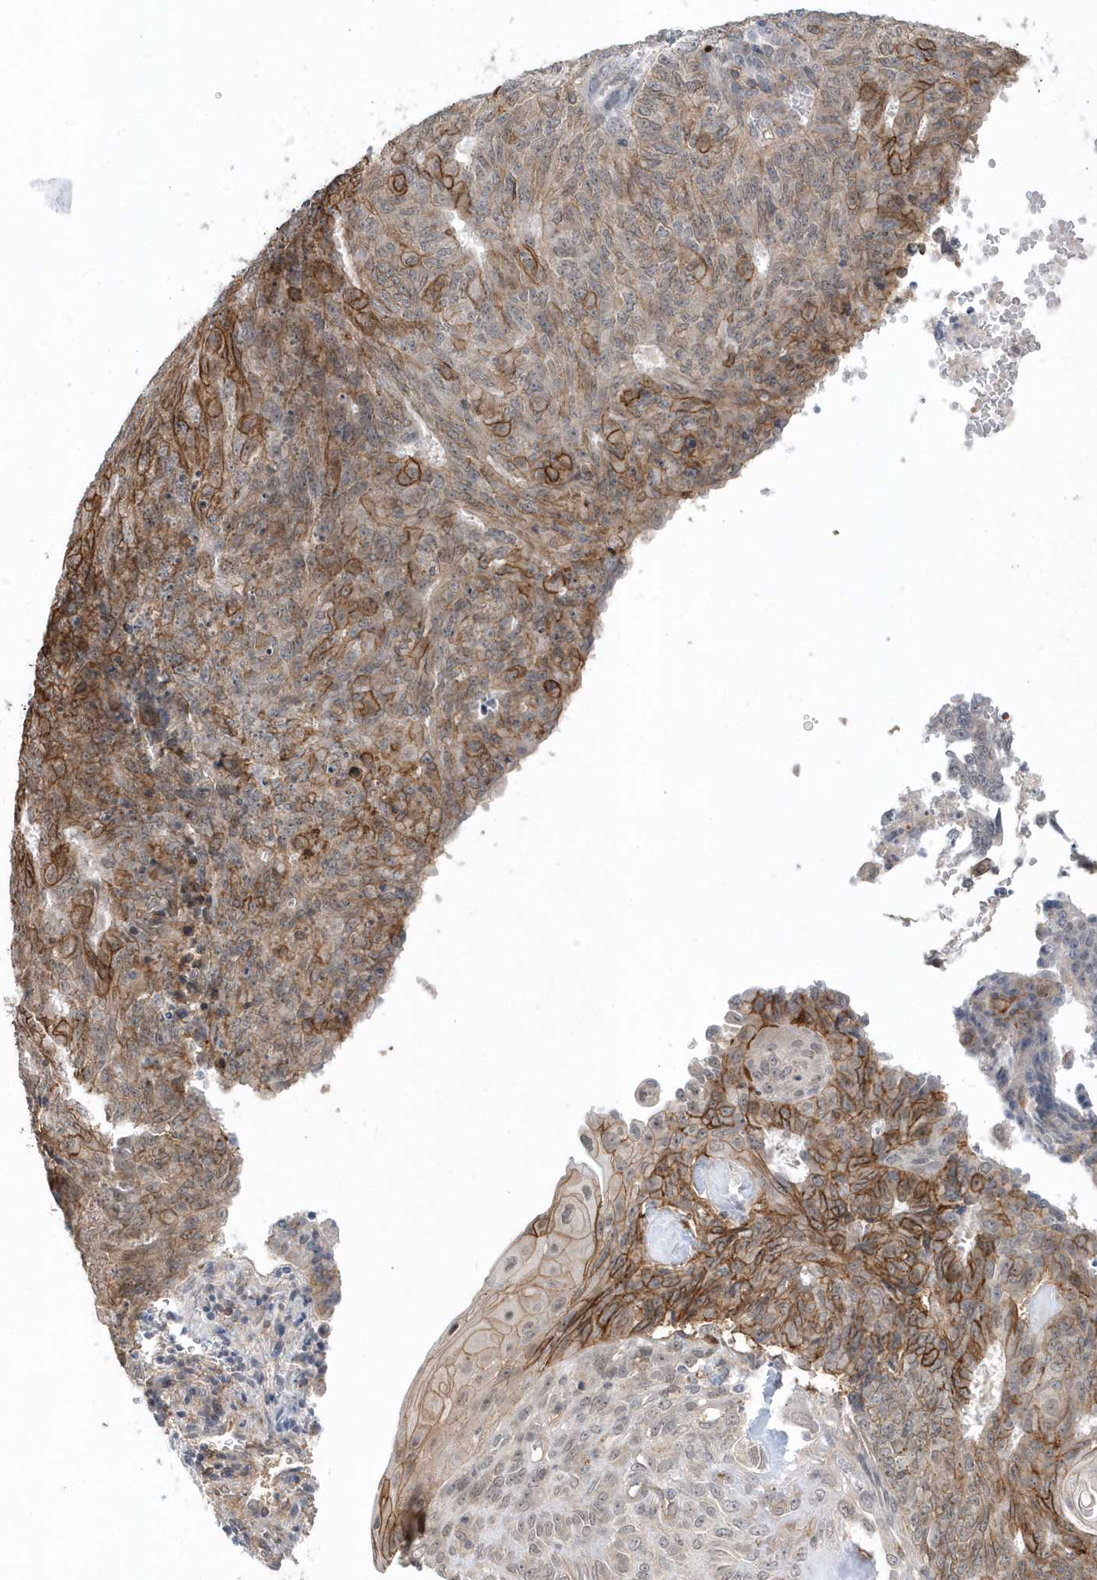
{"staining": {"intensity": "moderate", "quantity": "25%-75%", "location": "cytoplasmic/membranous"}, "tissue": "endometrial cancer", "cell_type": "Tumor cells", "image_type": "cancer", "snomed": [{"axis": "morphology", "description": "Adenocarcinoma, NOS"}, {"axis": "topography", "description": "Endometrium"}], "caption": "Immunohistochemical staining of endometrial cancer demonstrates medium levels of moderate cytoplasmic/membranous positivity in approximately 25%-75% of tumor cells.", "gene": "CRIP3", "patient": {"sex": "female", "age": 32}}